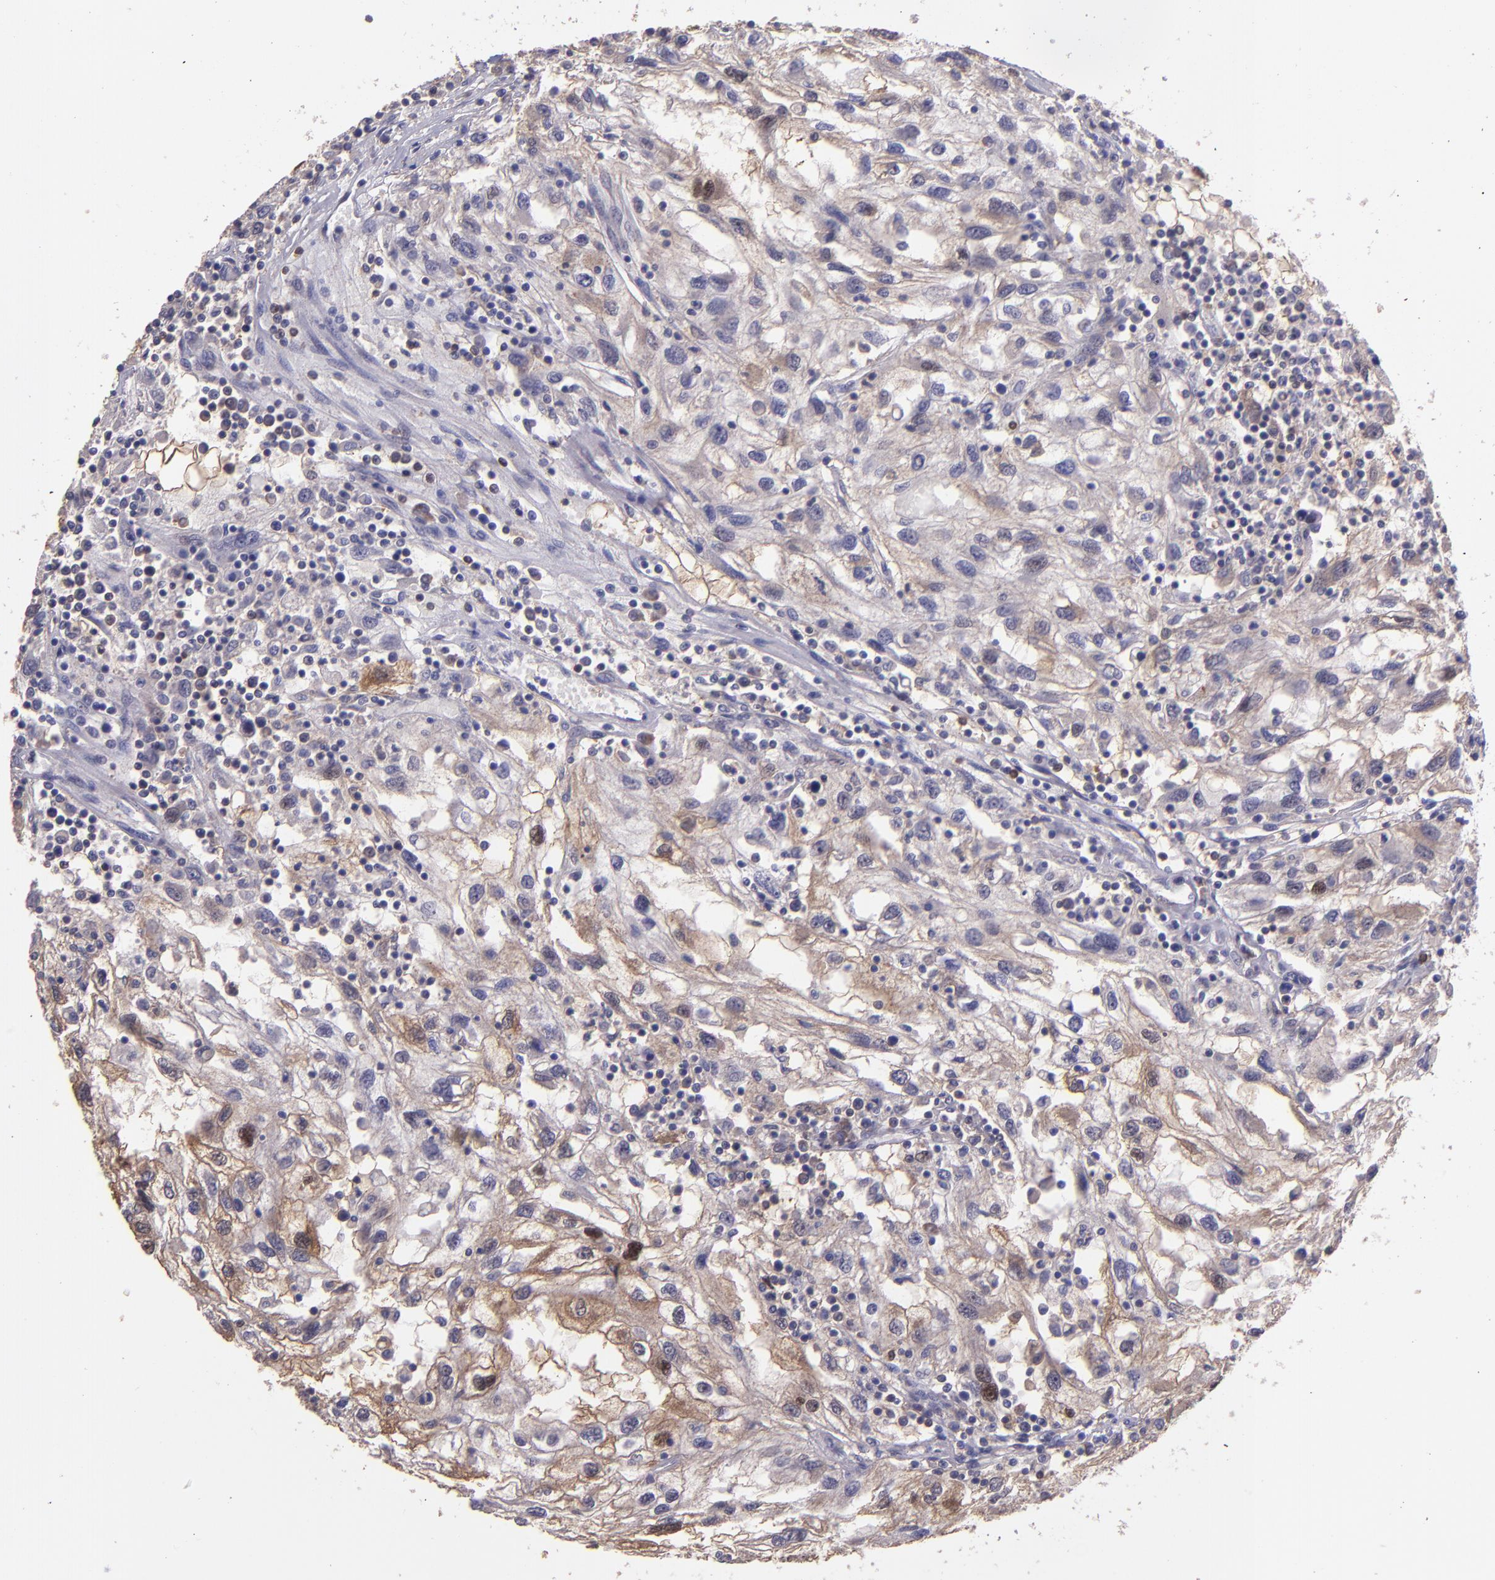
{"staining": {"intensity": "weak", "quantity": "25%-75%", "location": "cytoplasmic/membranous"}, "tissue": "renal cancer", "cell_type": "Tumor cells", "image_type": "cancer", "snomed": [{"axis": "morphology", "description": "Normal tissue, NOS"}, {"axis": "morphology", "description": "Adenocarcinoma, NOS"}, {"axis": "topography", "description": "Kidney"}], "caption": "High-magnification brightfield microscopy of renal cancer (adenocarcinoma) stained with DAB (brown) and counterstained with hematoxylin (blue). tumor cells exhibit weak cytoplasmic/membranous expression is identified in about25%-75% of cells.", "gene": "PAPPA", "patient": {"sex": "male", "age": 71}}